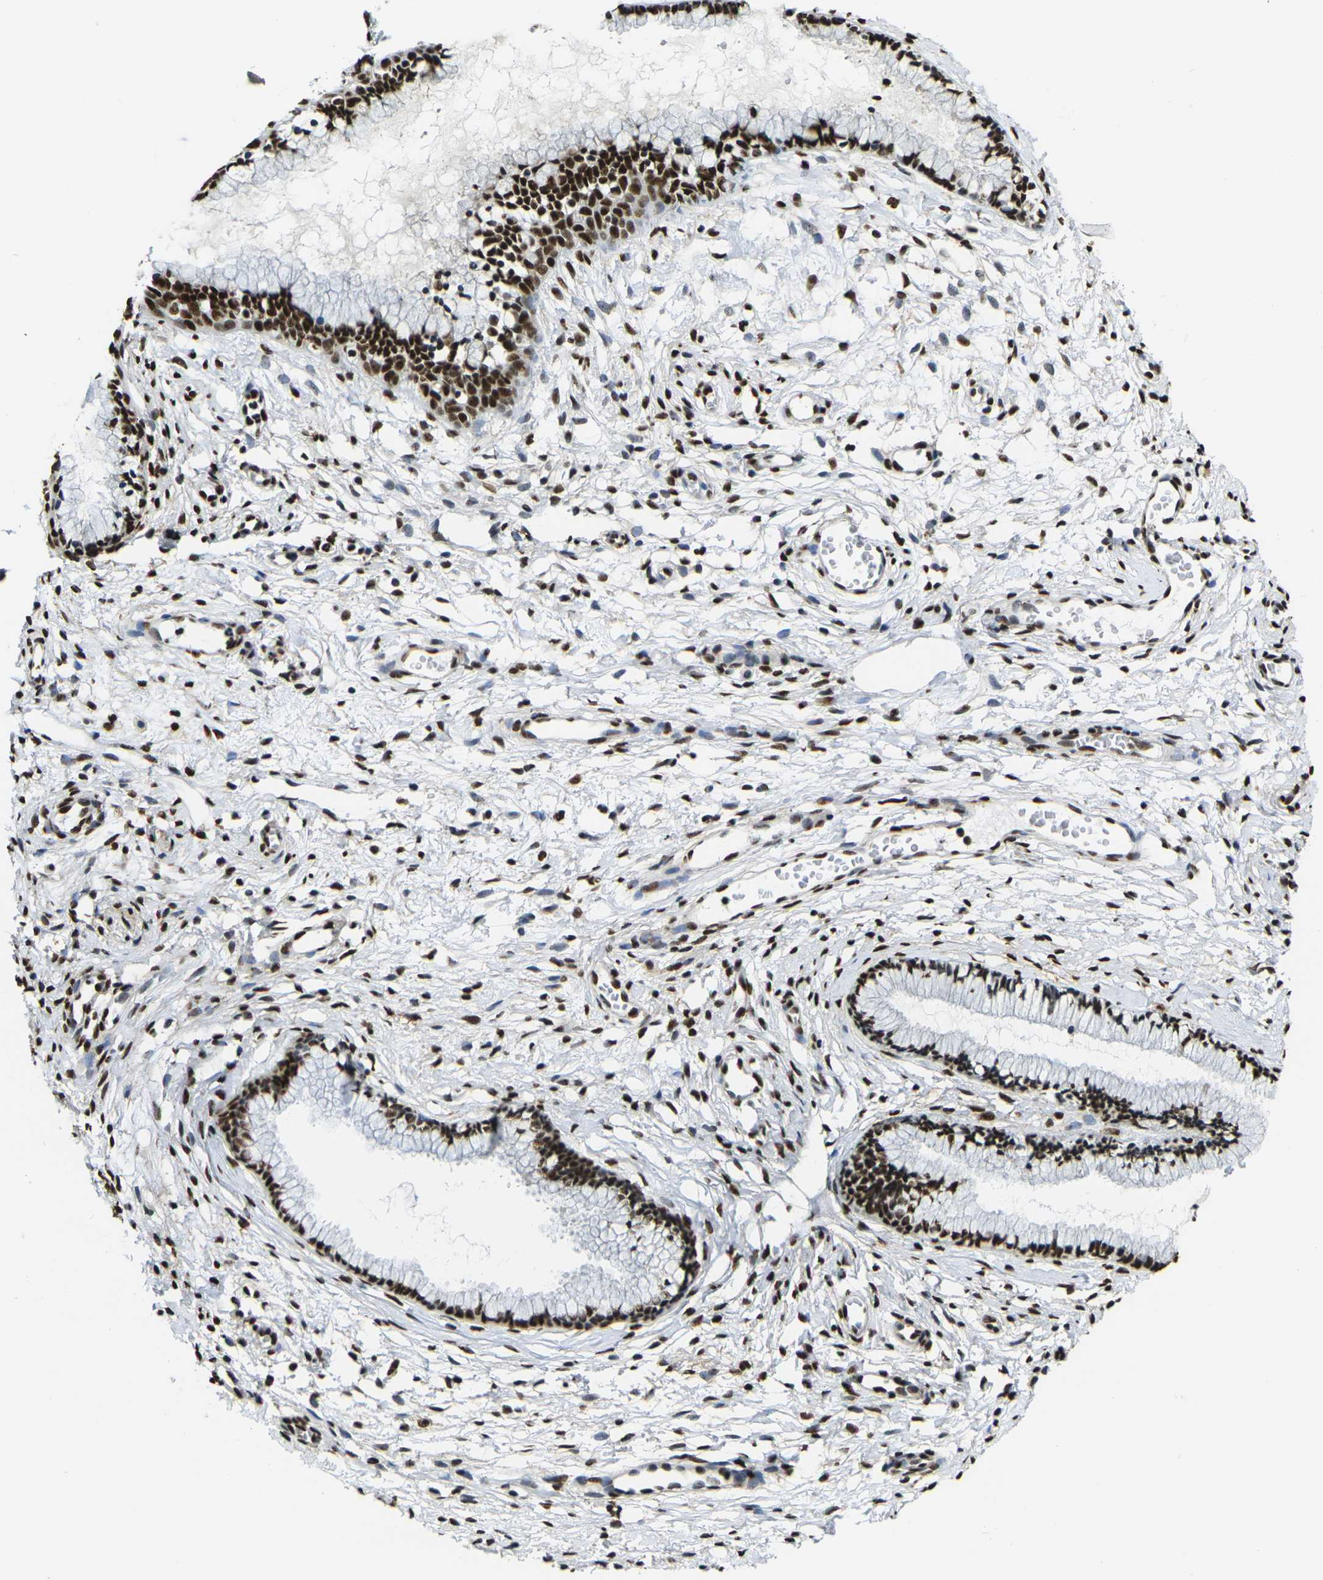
{"staining": {"intensity": "strong", "quantity": ">75%", "location": "nuclear"}, "tissue": "cervix", "cell_type": "Glandular cells", "image_type": "normal", "snomed": [{"axis": "morphology", "description": "Normal tissue, NOS"}, {"axis": "topography", "description": "Cervix"}], "caption": "DAB immunohistochemical staining of unremarkable human cervix shows strong nuclear protein staining in about >75% of glandular cells.", "gene": "SMARCC1", "patient": {"sex": "female", "age": 65}}